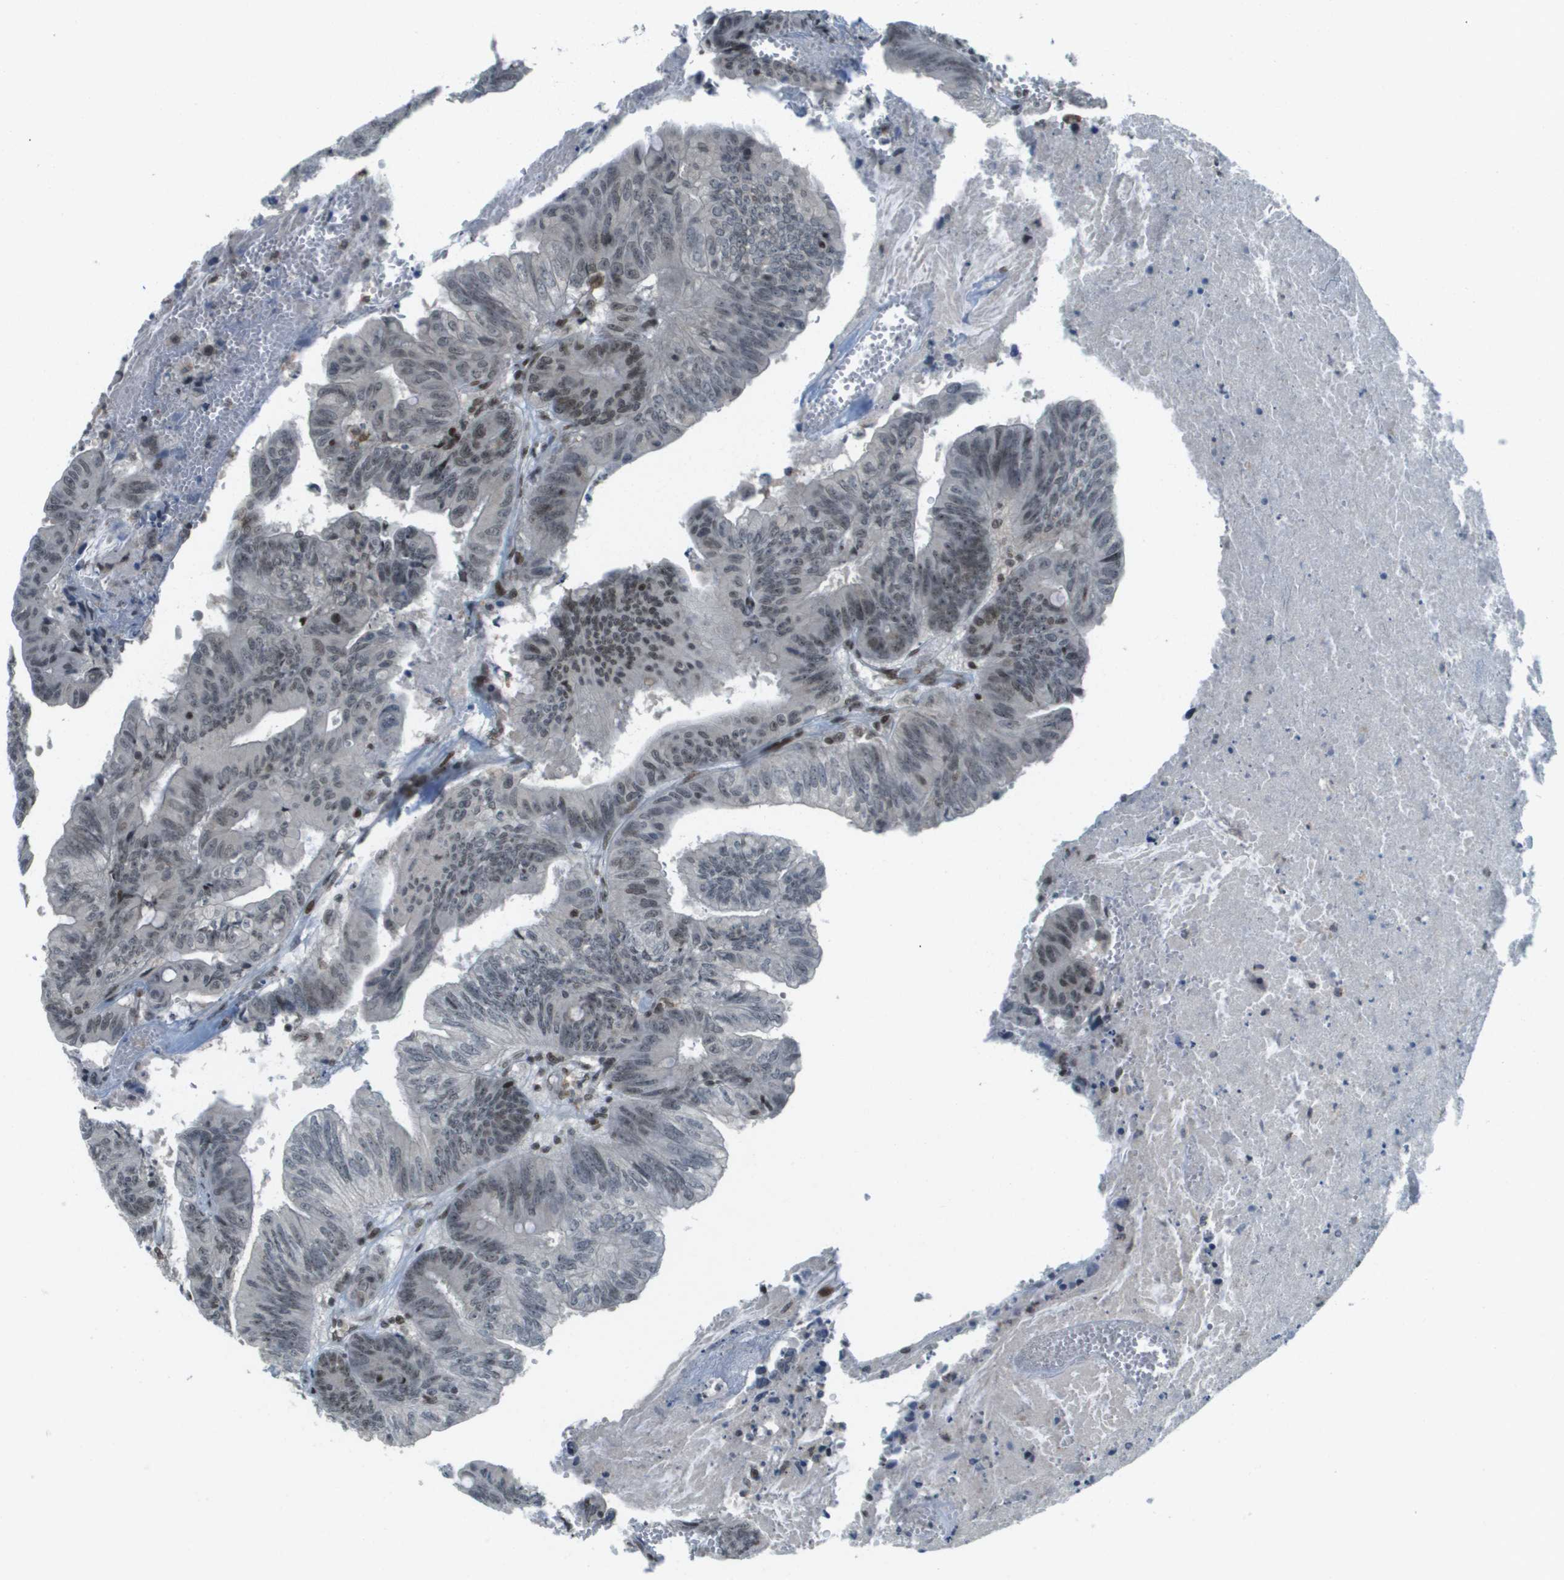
{"staining": {"intensity": "weak", "quantity": "25%-75%", "location": "nuclear"}, "tissue": "colorectal cancer", "cell_type": "Tumor cells", "image_type": "cancer", "snomed": [{"axis": "morphology", "description": "Adenocarcinoma, NOS"}, {"axis": "topography", "description": "Colon"}], "caption": "Immunohistochemical staining of colorectal cancer (adenocarcinoma) shows low levels of weak nuclear protein staining in about 25%-75% of tumor cells. Nuclei are stained in blue.", "gene": "IRF7", "patient": {"sex": "male", "age": 45}}